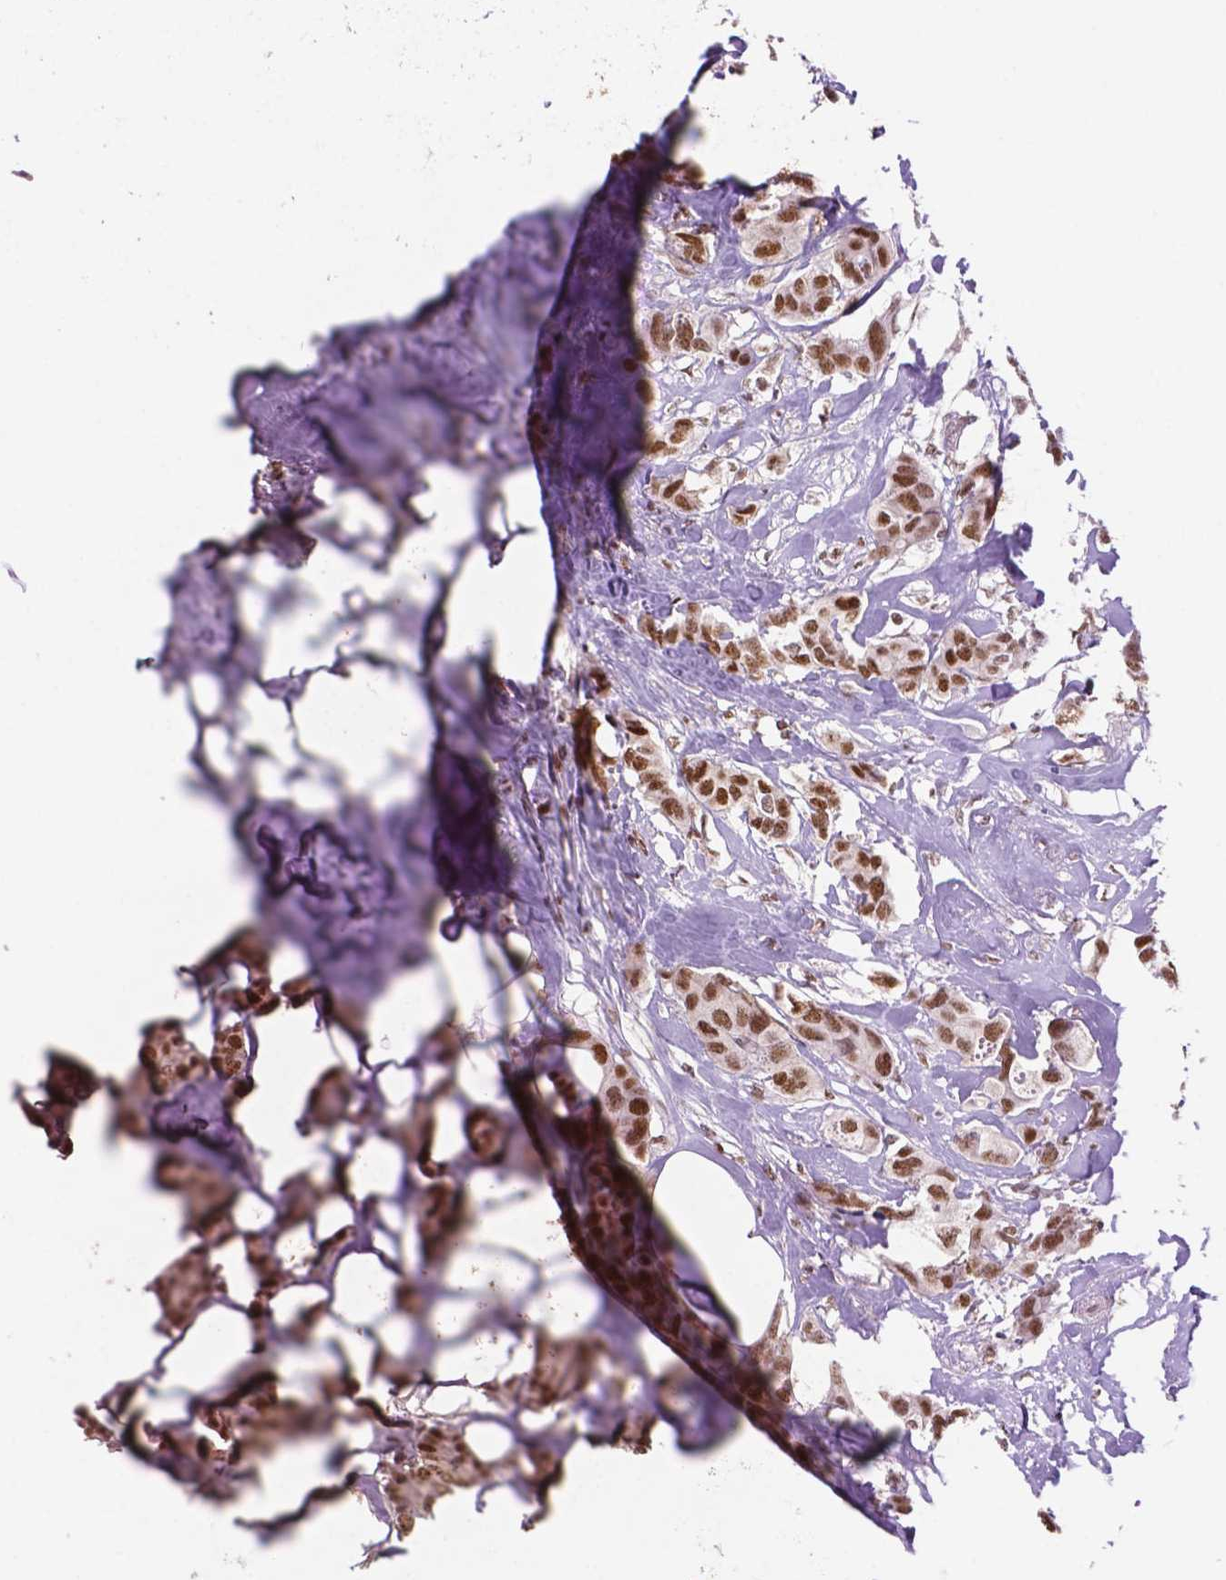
{"staining": {"intensity": "weak", "quantity": ">75%", "location": "nuclear"}, "tissue": "breast cancer", "cell_type": "Tumor cells", "image_type": "cancer", "snomed": [{"axis": "morphology", "description": "Duct carcinoma"}, {"axis": "topography", "description": "Breast"}], "caption": "High-power microscopy captured an IHC photomicrograph of infiltrating ductal carcinoma (breast), revealing weak nuclear positivity in approximately >75% of tumor cells.", "gene": "MLH1", "patient": {"sex": "female", "age": 62}}